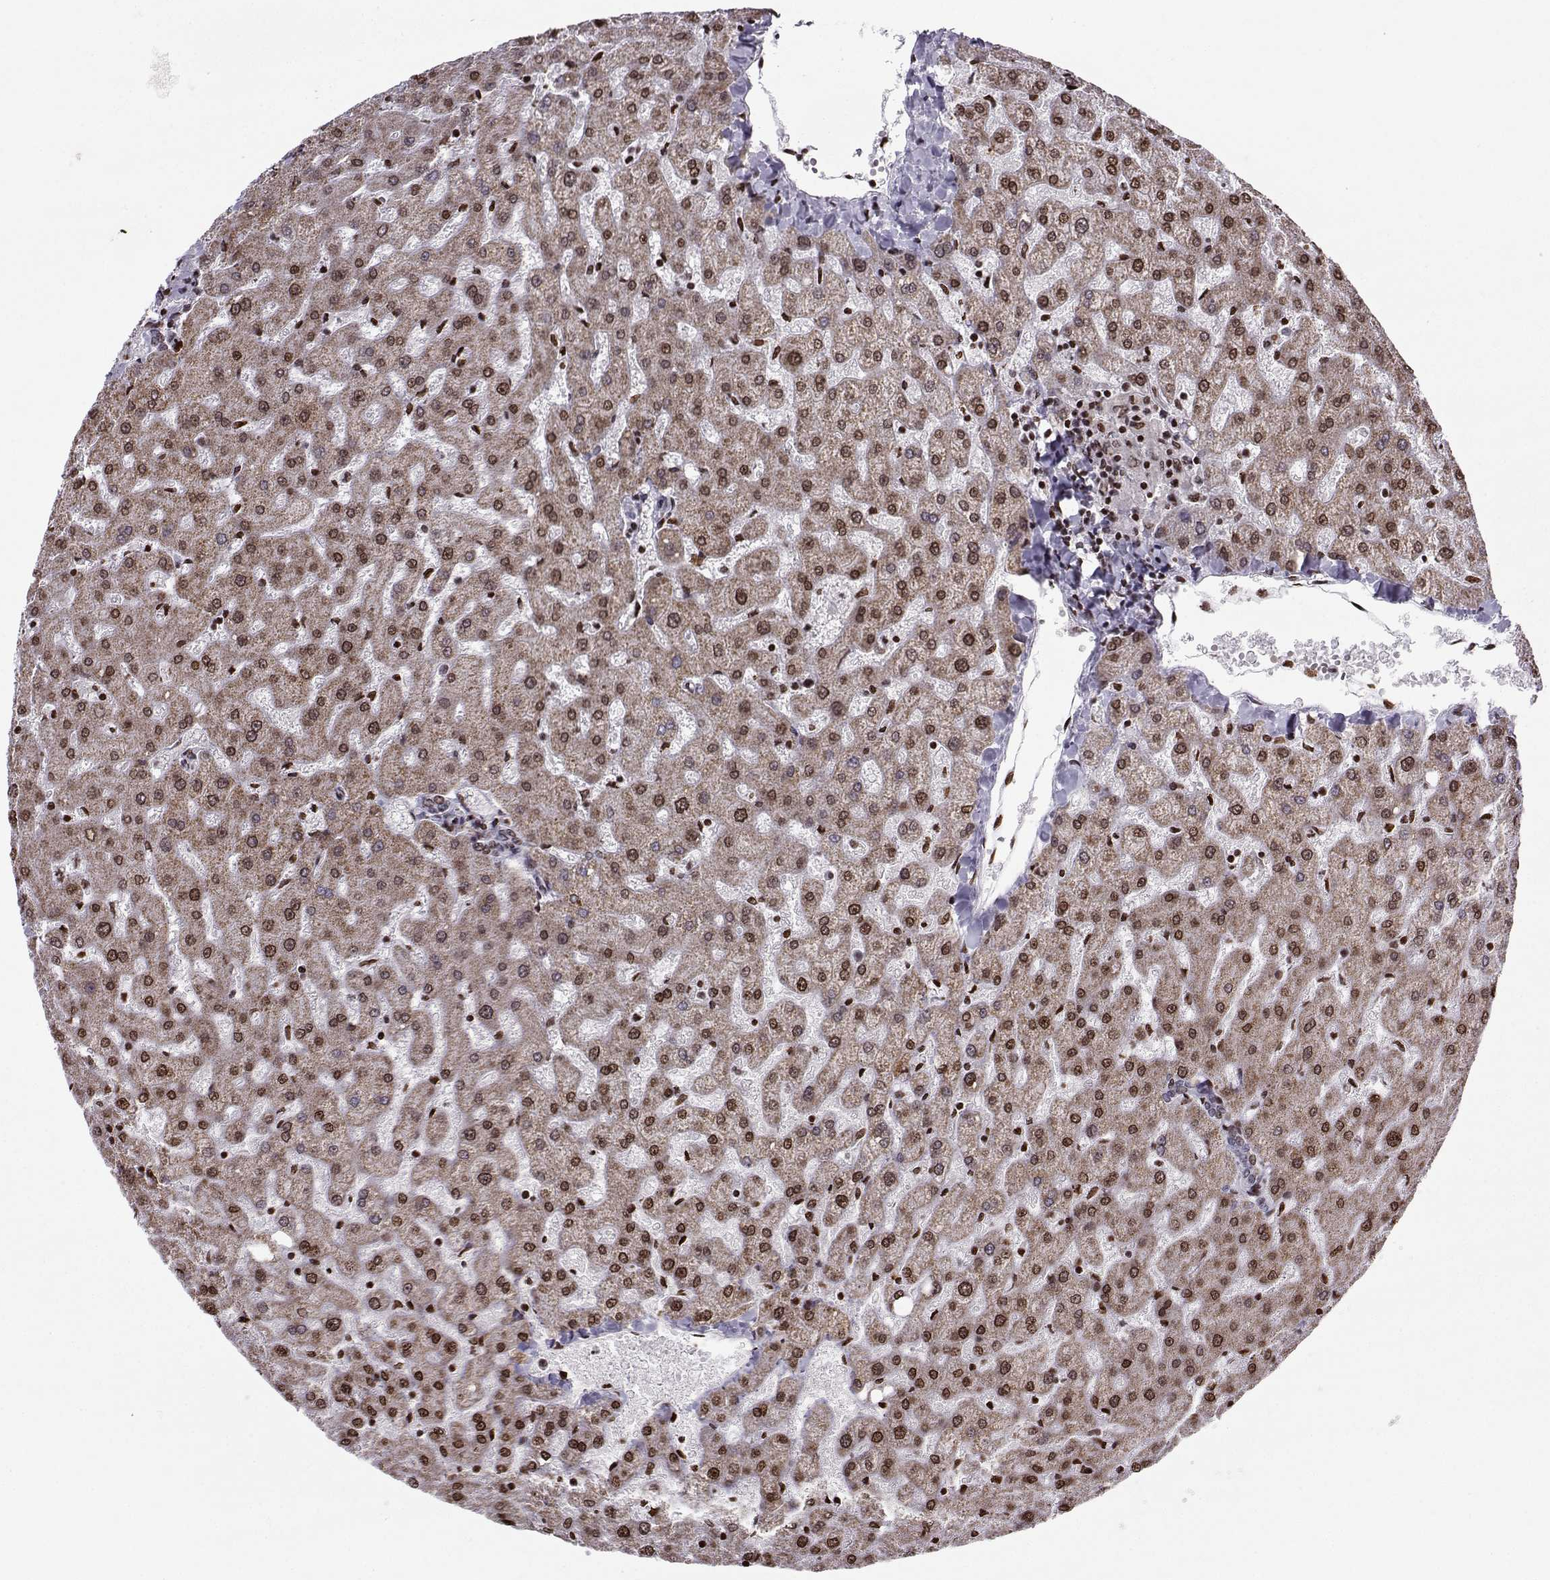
{"staining": {"intensity": "negative", "quantity": "none", "location": "none"}, "tissue": "liver", "cell_type": "Cholangiocytes", "image_type": "normal", "snomed": [{"axis": "morphology", "description": "Normal tissue, NOS"}, {"axis": "topography", "description": "Liver"}], "caption": "The micrograph displays no significant positivity in cholangiocytes of liver. (DAB (3,3'-diaminobenzidine) immunohistochemistry (IHC) with hematoxylin counter stain).", "gene": "ZNF19", "patient": {"sex": "female", "age": 50}}